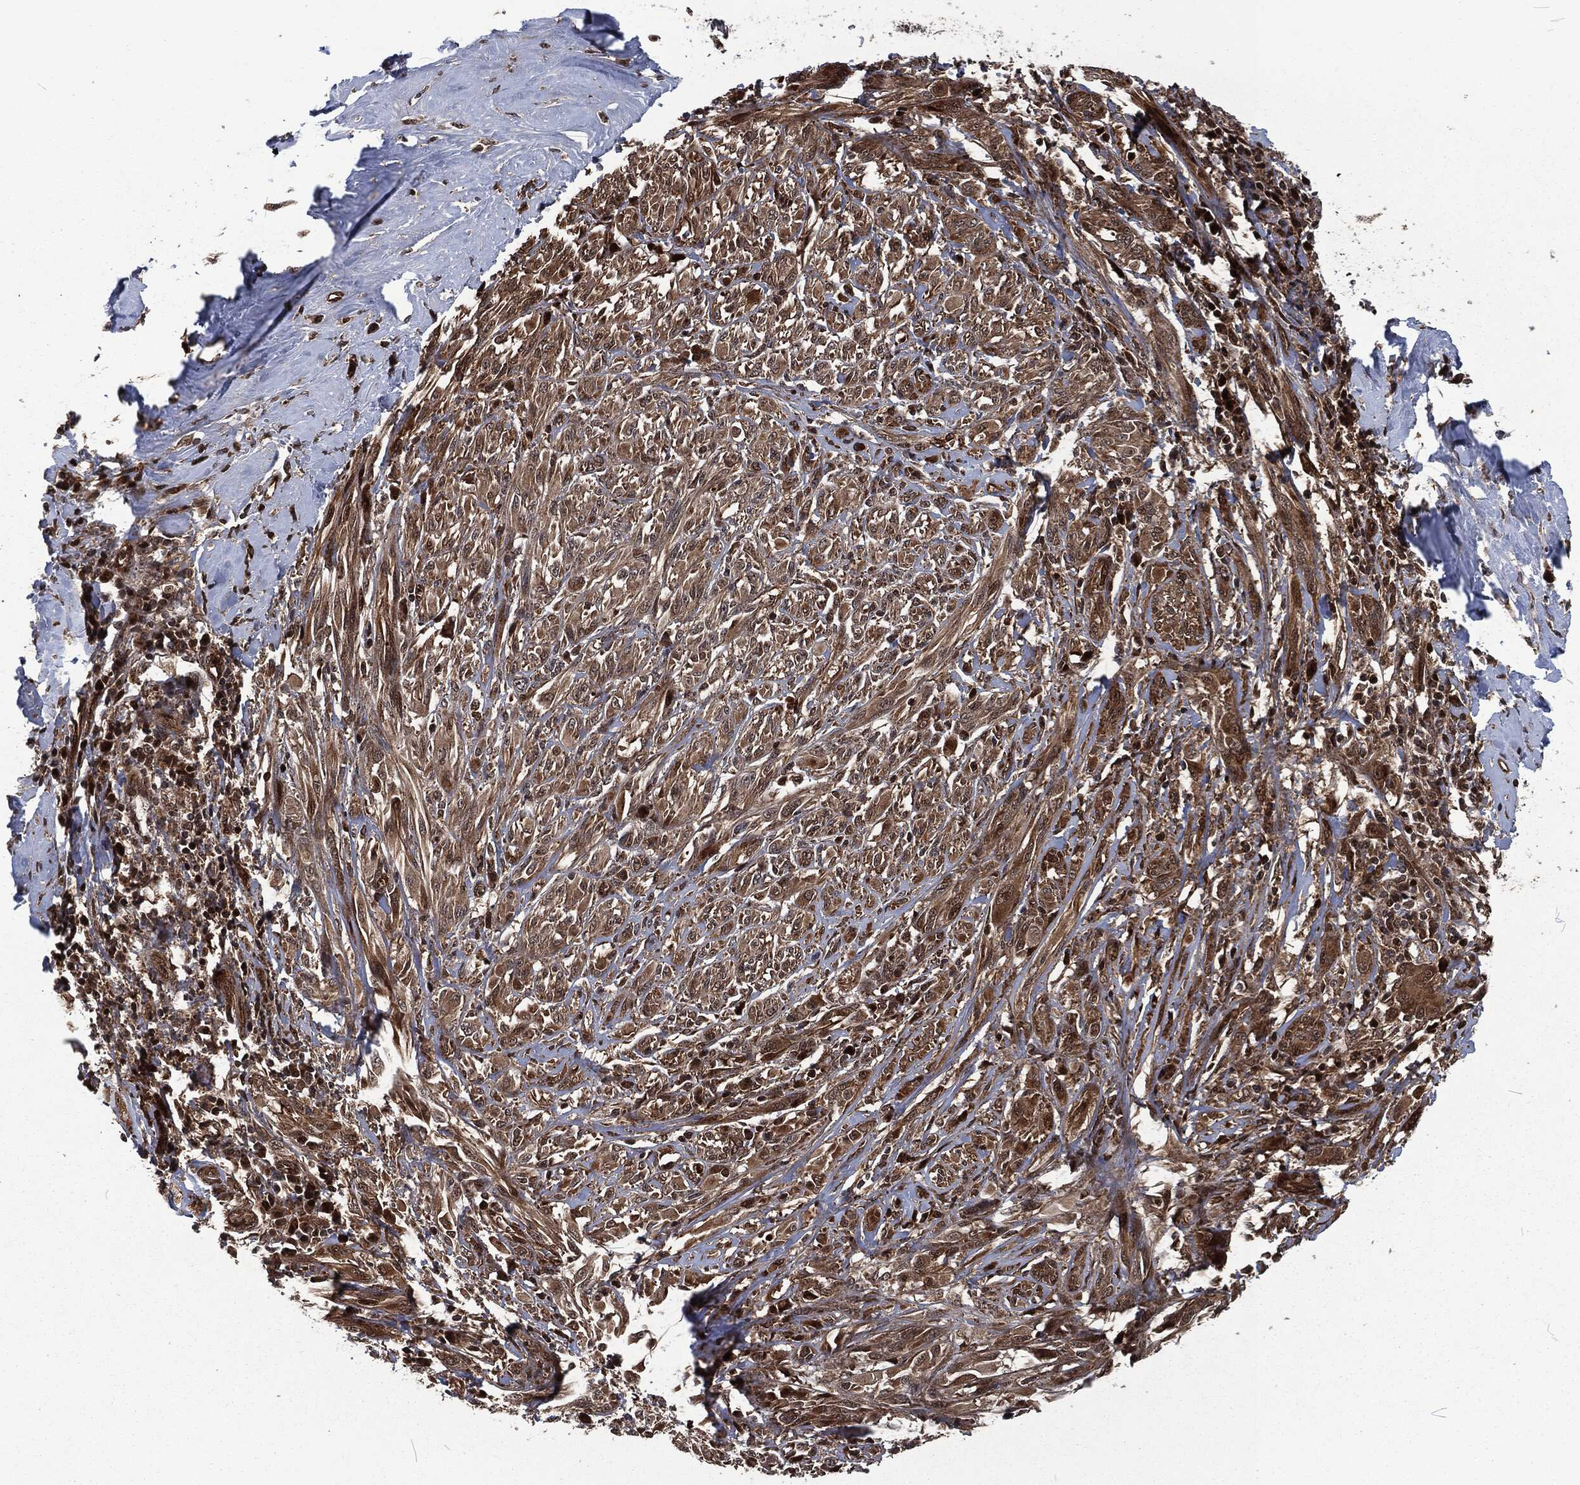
{"staining": {"intensity": "moderate", "quantity": "25%-75%", "location": "cytoplasmic/membranous"}, "tissue": "melanoma", "cell_type": "Tumor cells", "image_type": "cancer", "snomed": [{"axis": "morphology", "description": "Malignant melanoma, NOS"}, {"axis": "topography", "description": "Skin"}], "caption": "Human melanoma stained with a protein marker demonstrates moderate staining in tumor cells.", "gene": "CMPK2", "patient": {"sex": "female", "age": 91}}